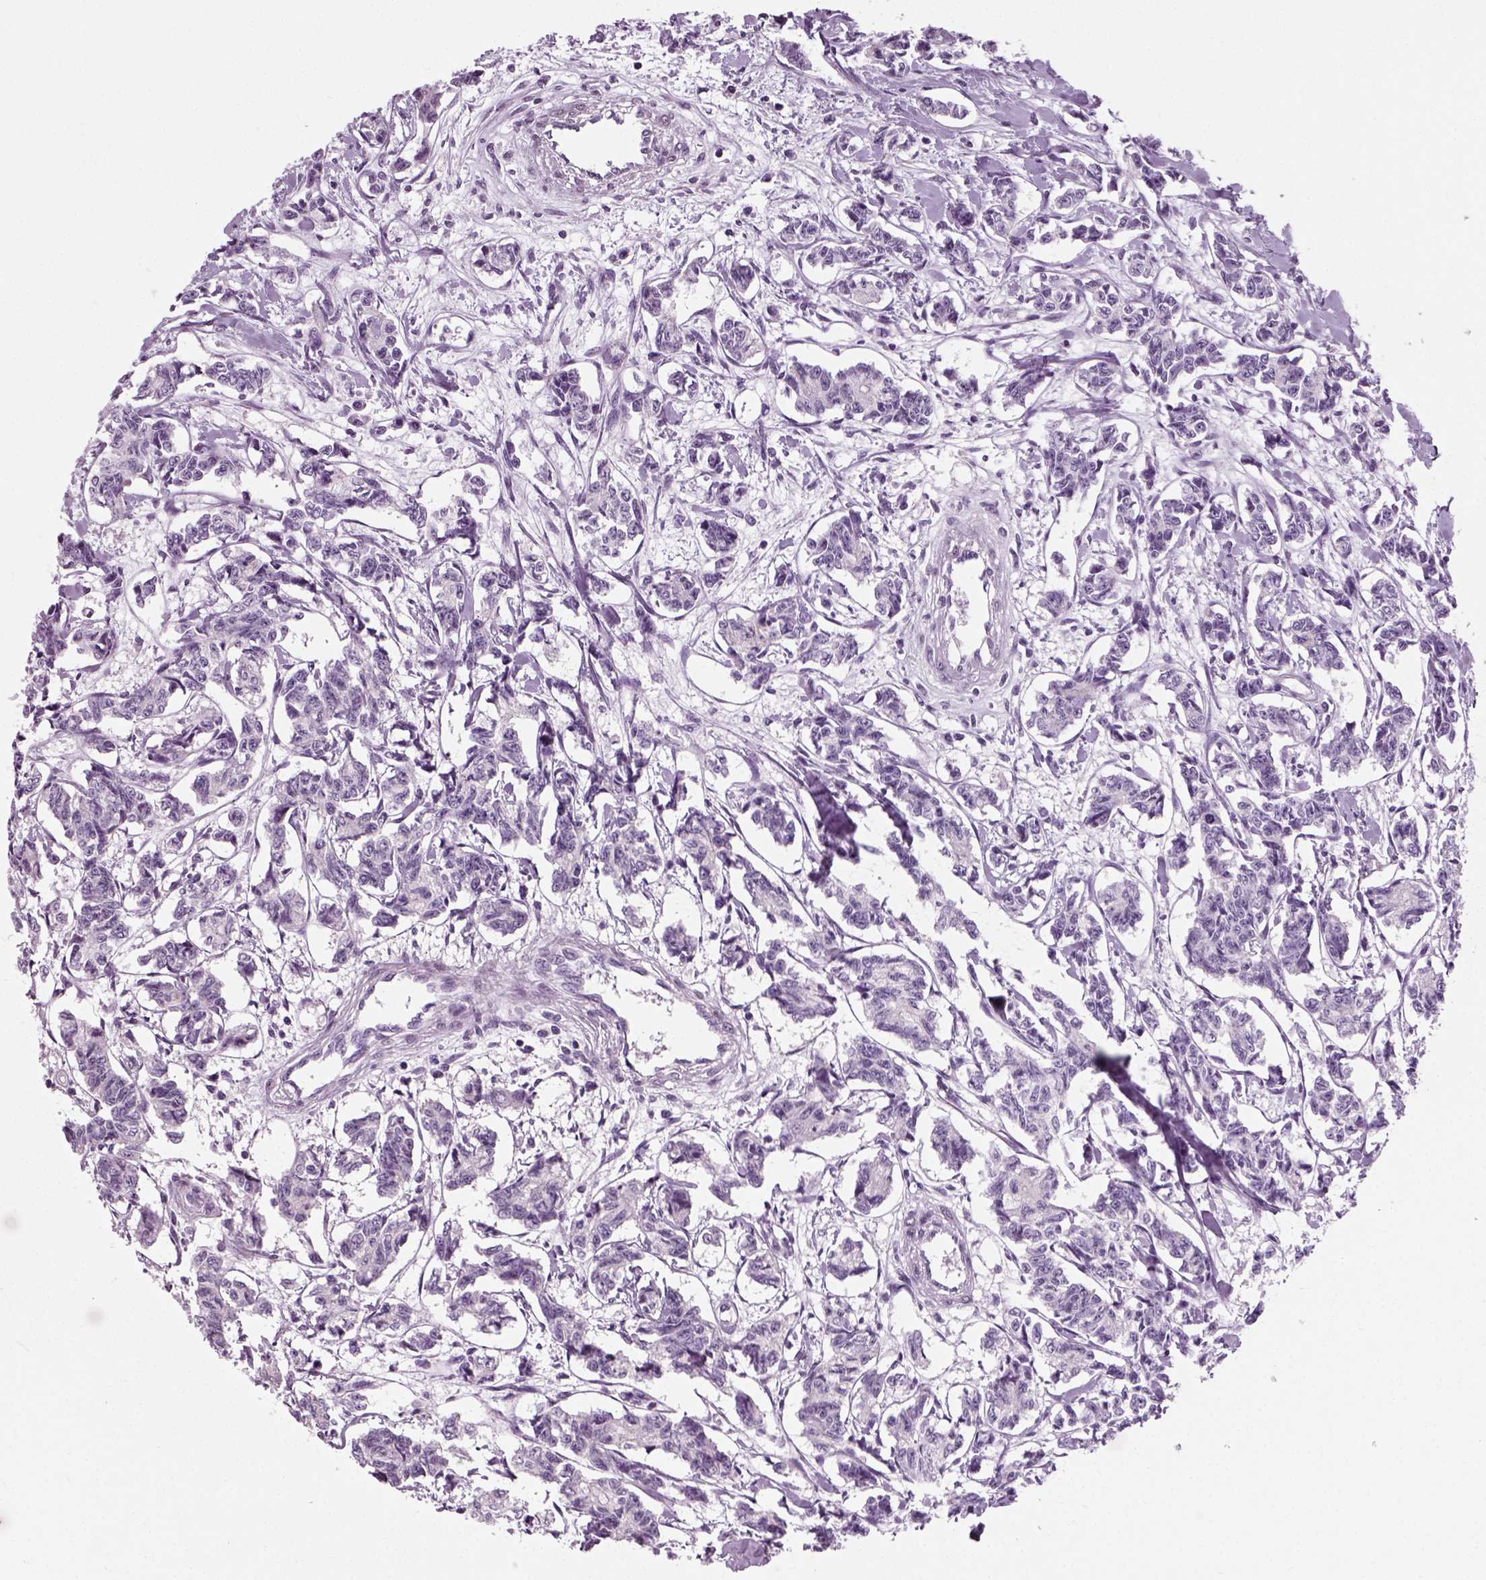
{"staining": {"intensity": "negative", "quantity": "none", "location": "none"}, "tissue": "carcinoid", "cell_type": "Tumor cells", "image_type": "cancer", "snomed": [{"axis": "morphology", "description": "Carcinoid, malignant, NOS"}, {"axis": "topography", "description": "Kidney"}], "caption": "Immunohistochemistry (IHC) histopathology image of malignant carcinoid stained for a protein (brown), which demonstrates no expression in tumor cells. (DAB IHC, high magnification).", "gene": "SPATA31E1", "patient": {"sex": "female", "age": 41}}